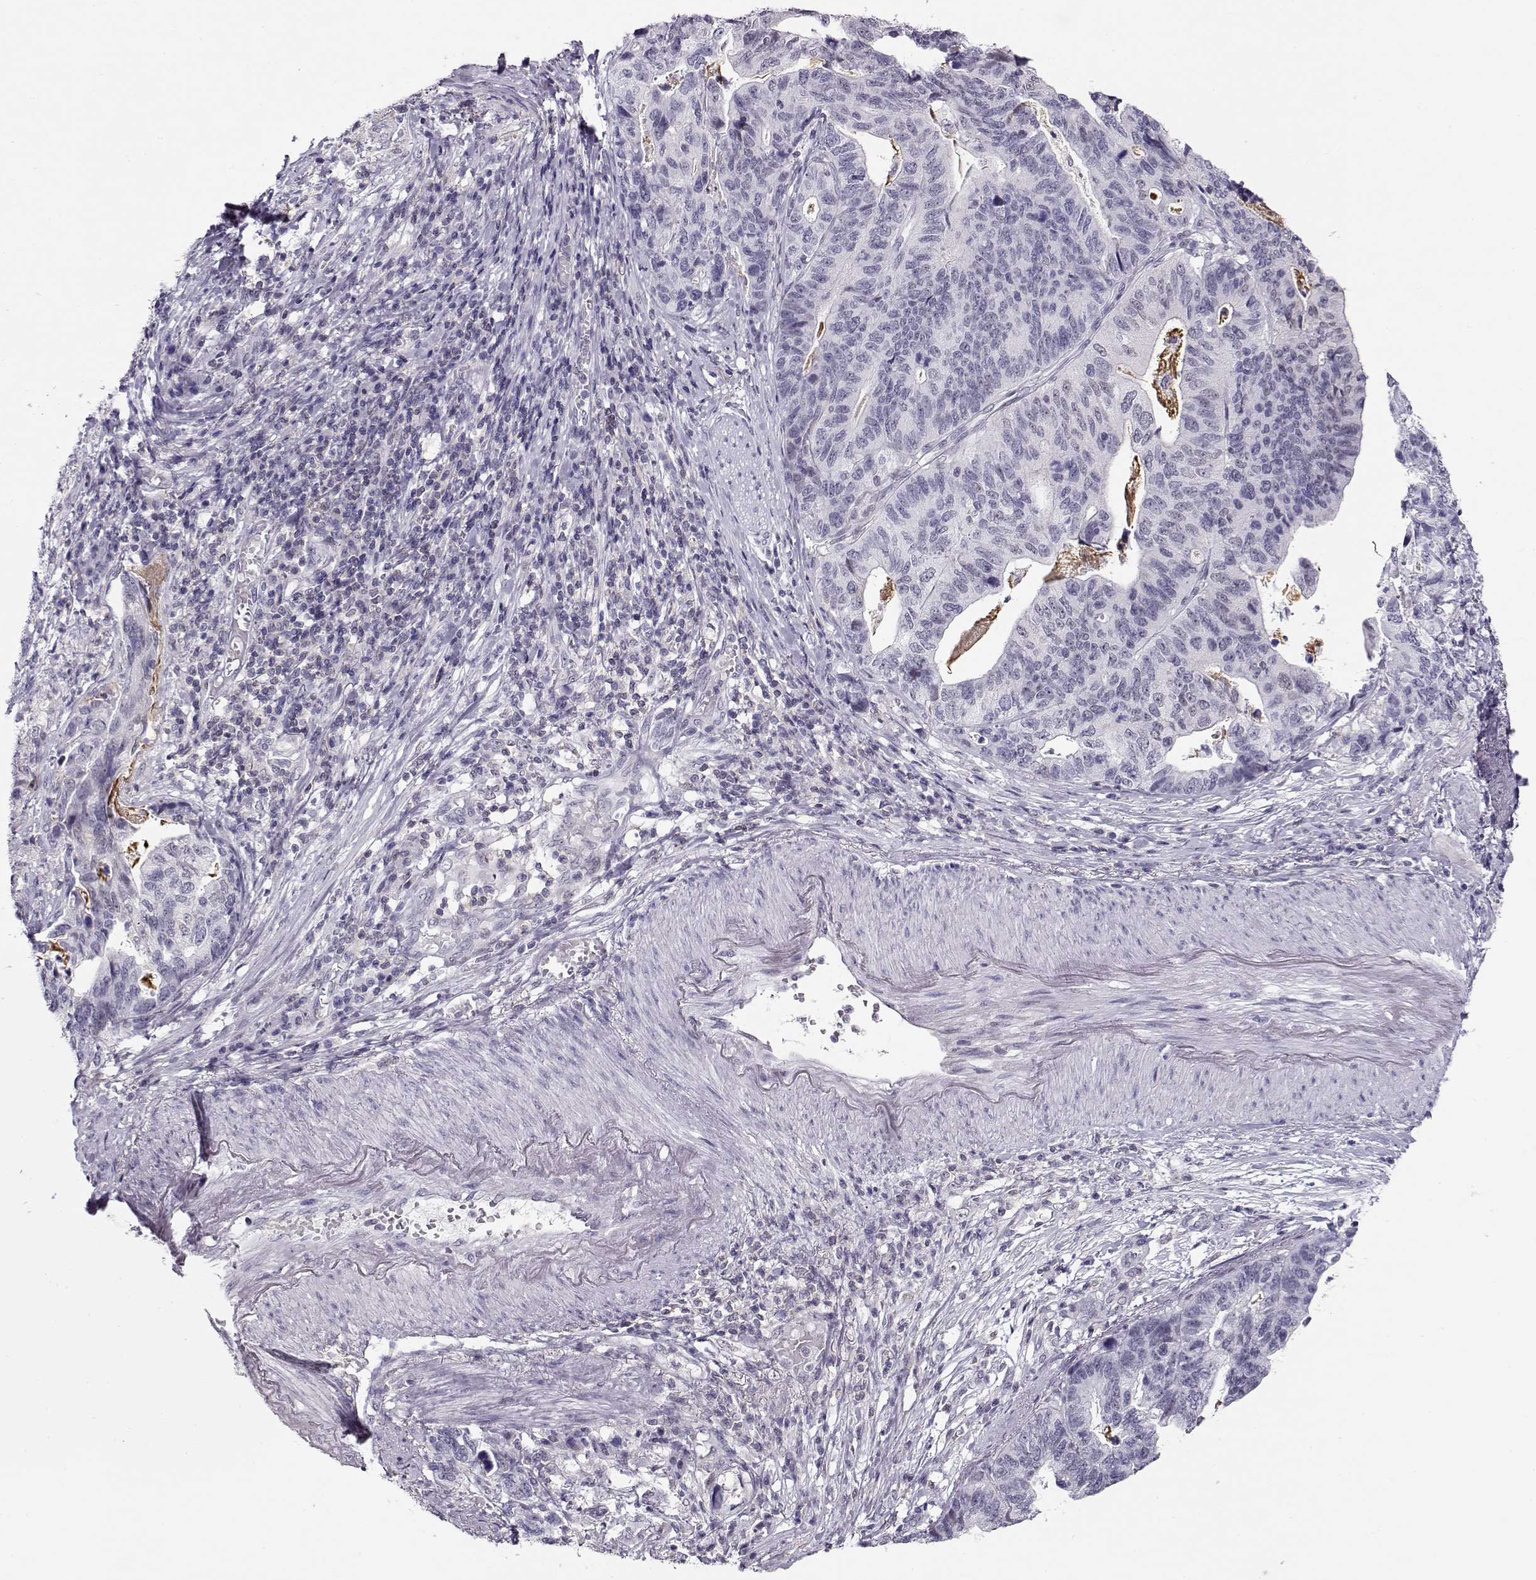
{"staining": {"intensity": "negative", "quantity": "none", "location": "none"}, "tissue": "stomach cancer", "cell_type": "Tumor cells", "image_type": "cancer", "snomed": [{"axis": "morphology", "description": "Adenocarcinoma, NOS"}, {"axis": "topography", "description": "Stomach, upper"}], "caption": "High magnification brightfield microscopy of stomach adenocarcinoma stained with DAB (brown) and counterstained with hematoxylin (blue): tumor cells show no significant expression.", "gene": "TEPP", "patient": {"sex": "female", "age": 67}}